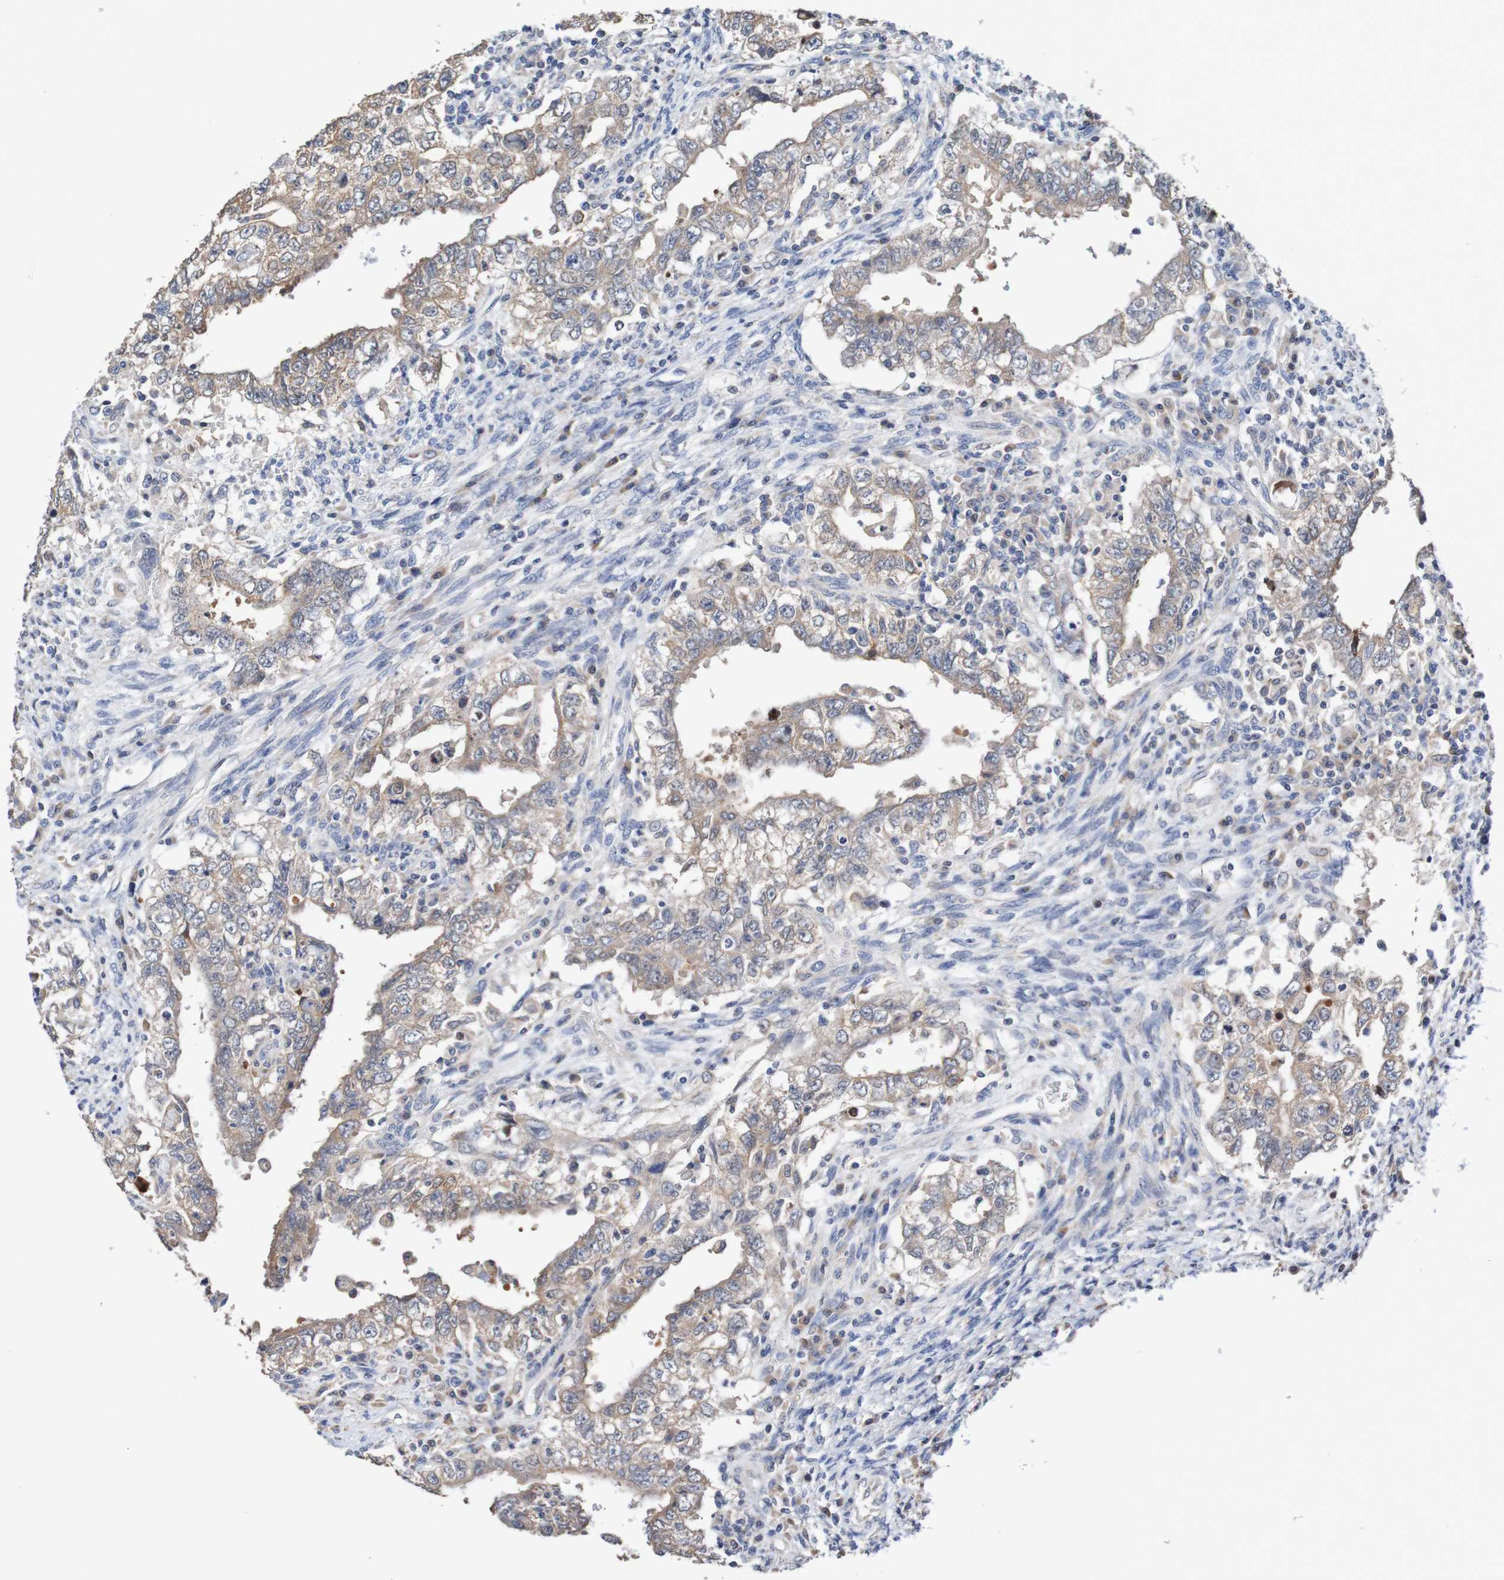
{"staining": {"intensity": "weak", "quantity": ">75%", "location": "cytoplasmic/membranous"}, "tissue": "testis cancer", "cell_type": "Tumor cells", "image_type": "cancer", "snomed": [{"axis": "morphology", "description": "Carcinoma, Embryonal, NOS"}, {"axis": "topography", "description": "Testis"}], "caption": "This image displays immunohistochemistry (IHC) staining of human testis cancer (embryonal carcinoma), with low weak cytoplasmic/membranous positivity in approximately >75% of tumor cells.", "gene": "FIBP", "patient": {"sex": "male", "age": 26}}